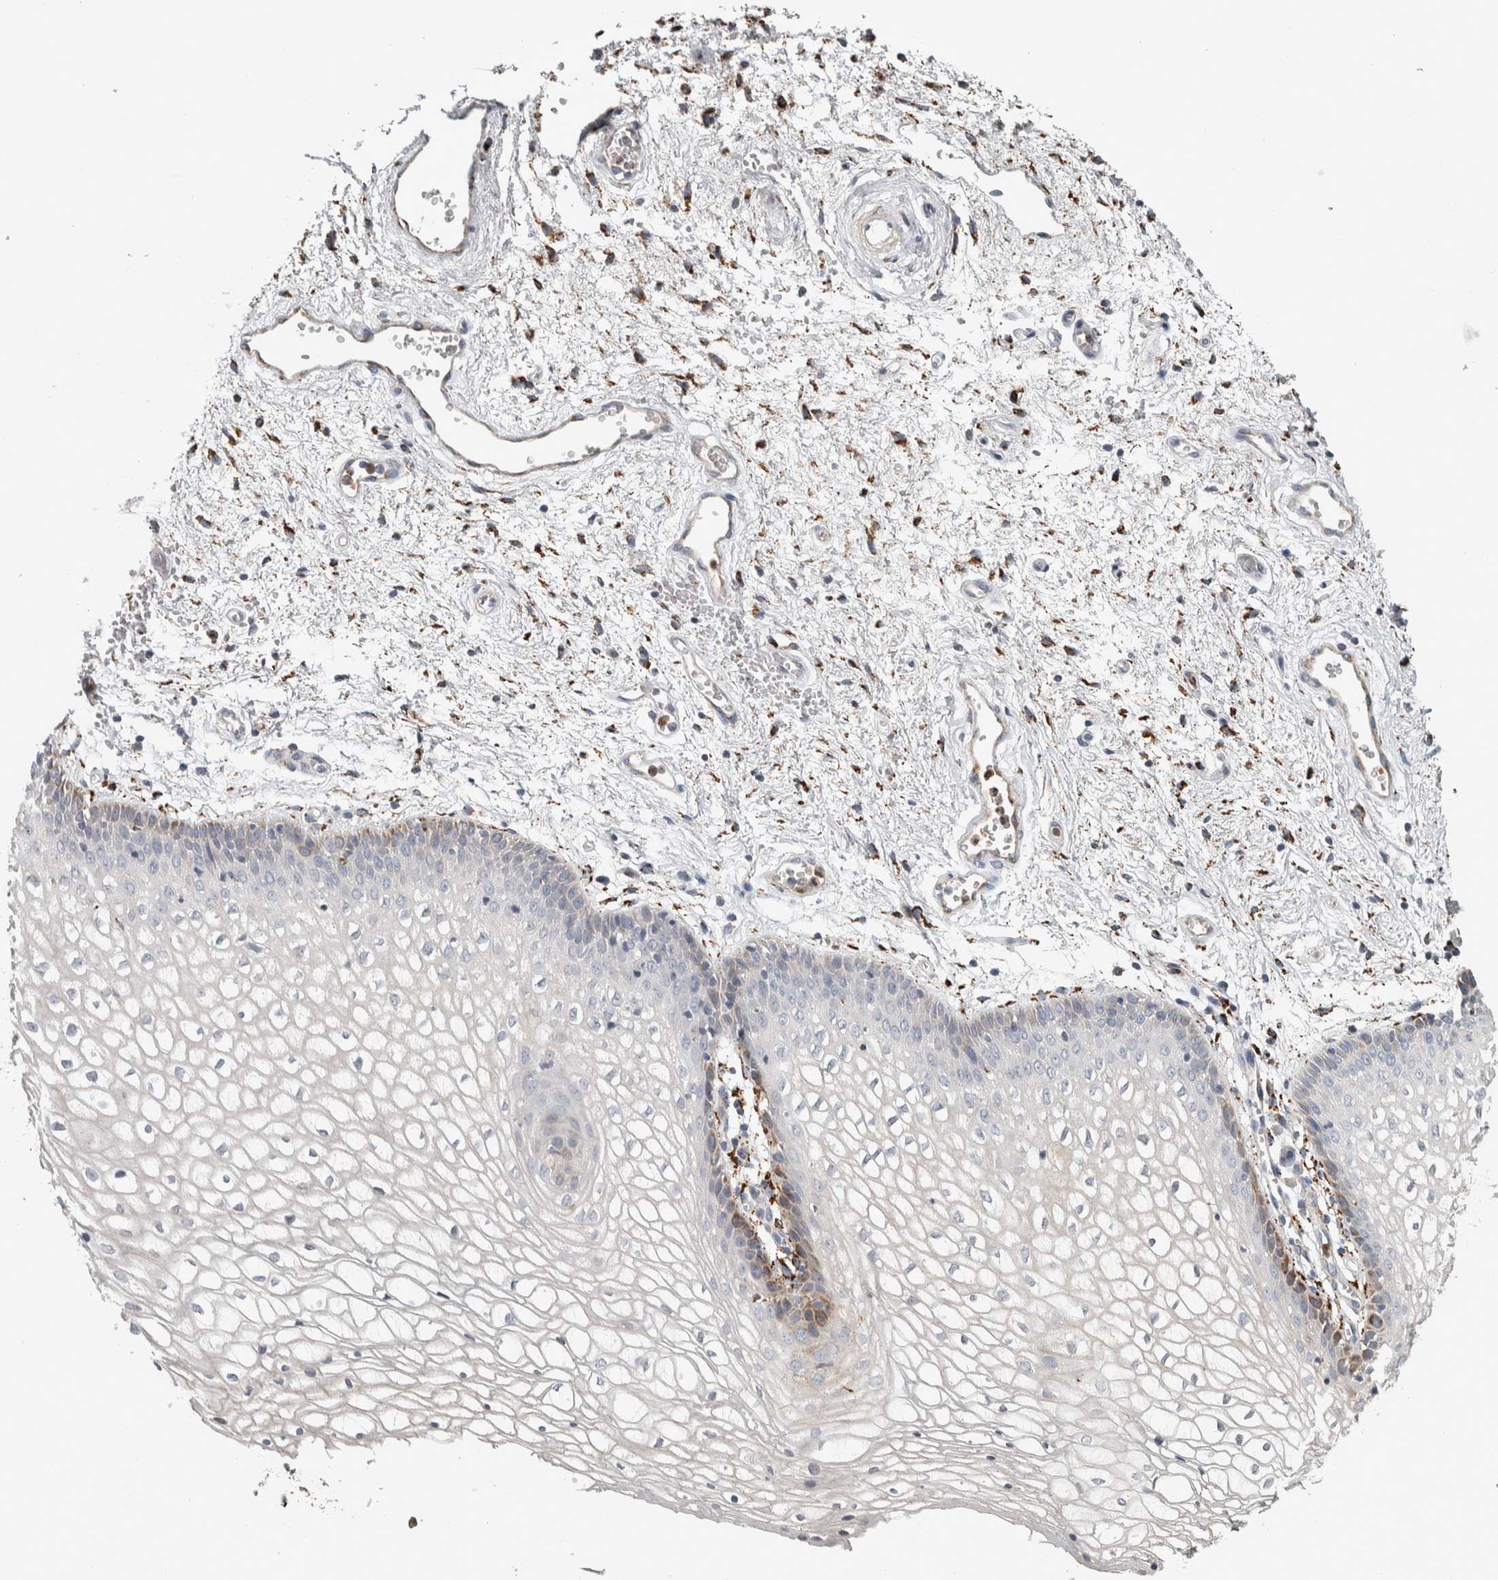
{"staining": {"intensity": "moderate", "quantity": "<25%", "location": "cytoplasmic/membranous"}, "tissue": "vagina", "cell_type": "Squamous epithelial cells", "image_type": "normal", "snomed": [{"axis": "morphology", "description": "Normal tissue, NOS"}, {"axis": "topography", "description": "Vagina"}], "caption": "Immunohistochemistry (IHC) staining of normal vagina, which reveals low levels of moderate cytoplasmic/membranous positivity in about <25% of squamous epithelial cells indicating moderate cytoplasmic/membranous protein expression. The staining was performed using DAB (3,3'-diaminobenzidine) (brown) for protein detection and nuclei were counterstained in hematoxylin (blue).", "gene": "FAM78A", "patient": {"sex": "female", "age": 34}}